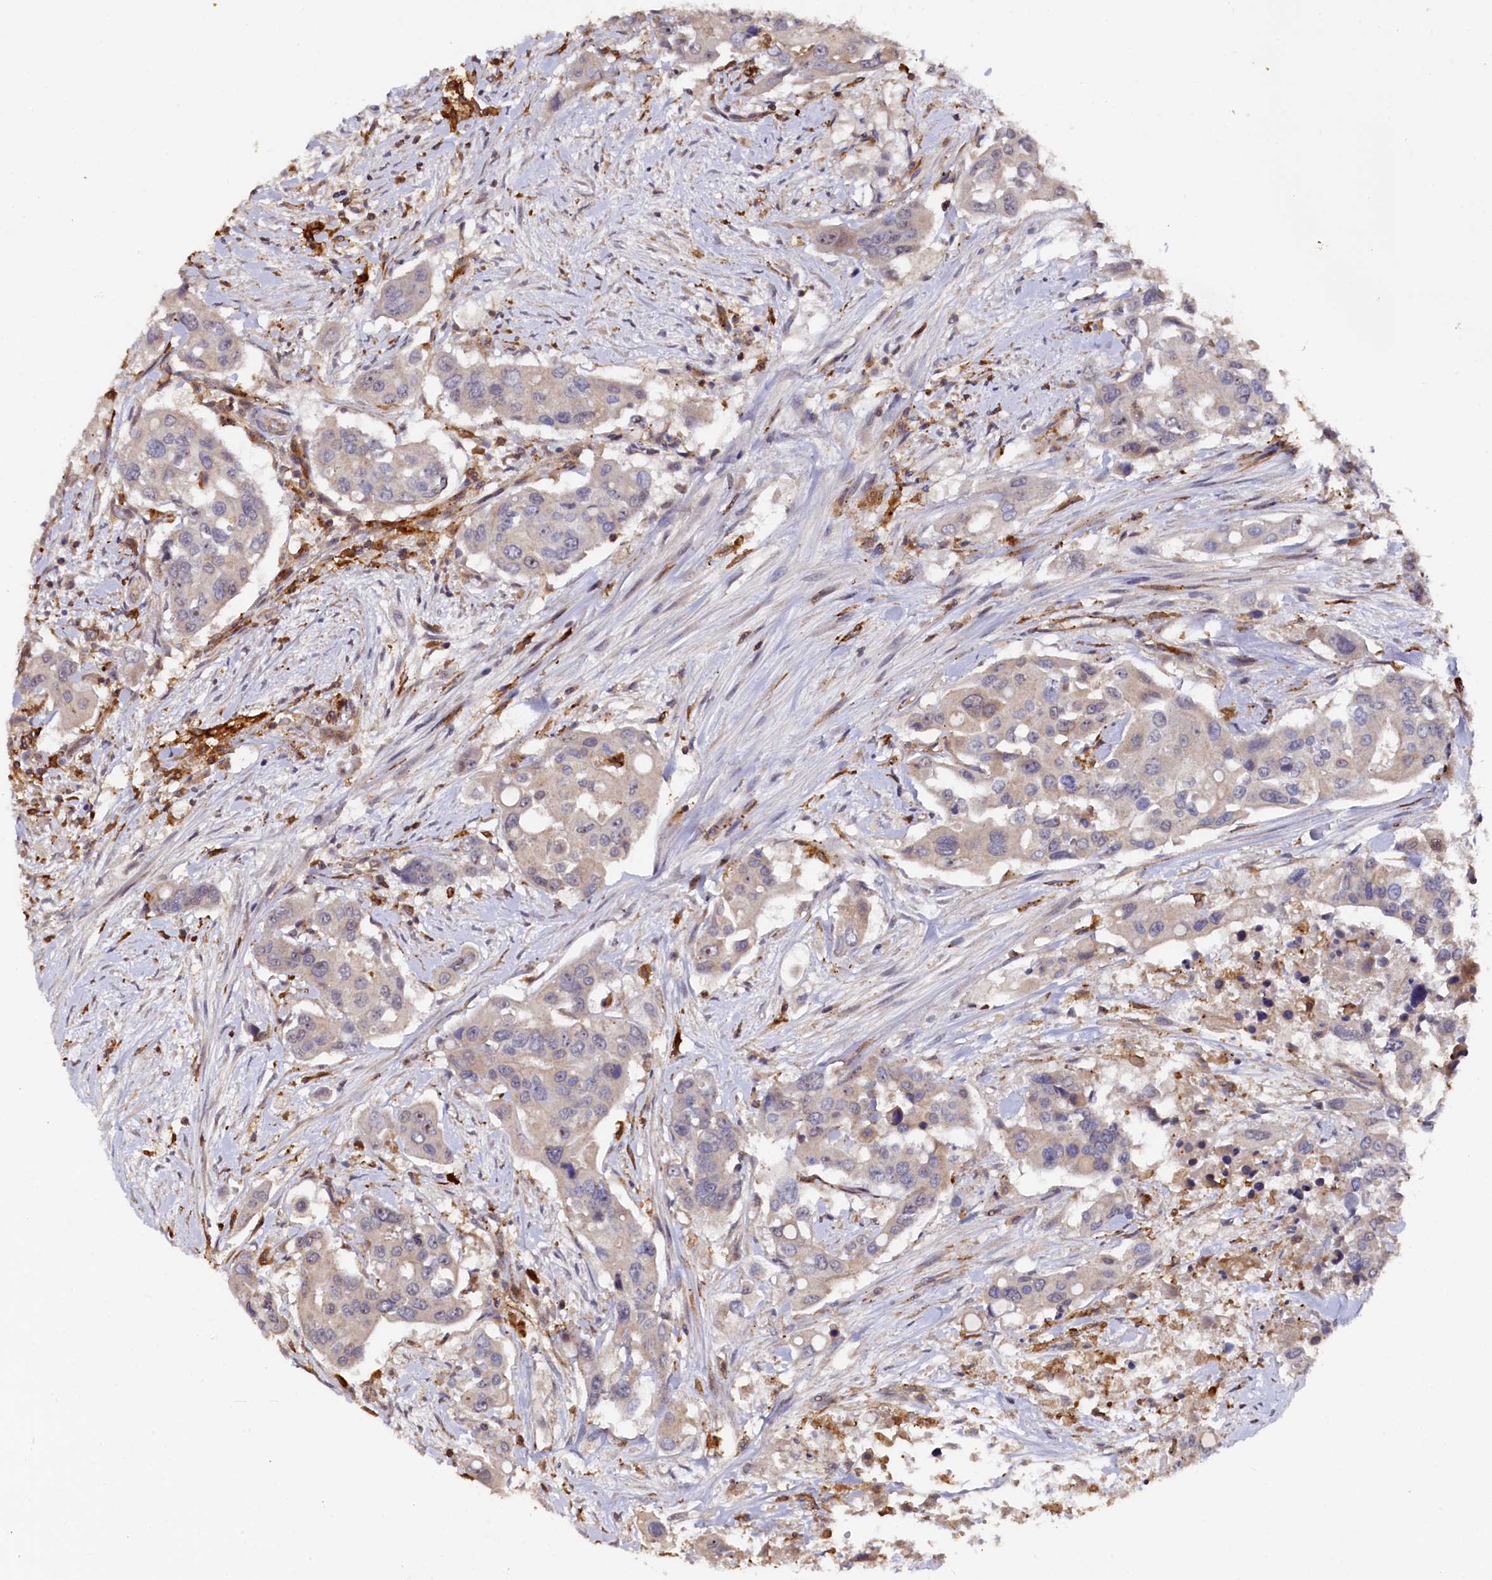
{"staining": {"intensity": "weak", "quantity": "<25%", "location": "cytoplasmic/membranous"}, "tissue": "colorectal cancer", "cell_type": "Tumor cells", "image_type": "cancer", "snomed": [{"axis": "morphology", "description": "Adenocarcinoma, NOS"}, {"axis": "topography", "description": "Colon"}], "caption": "Immunohistochemistry (IHC) photomicrograph of neoplastic tissue: human colorectal adenocarcinoma stained with DAB (3,3'-diaminobenzidine) demonstrates no significant protein staining in tumor cells.", "gene": "PLEKHO2", "patient": {"sex": "male", "age": 77}}